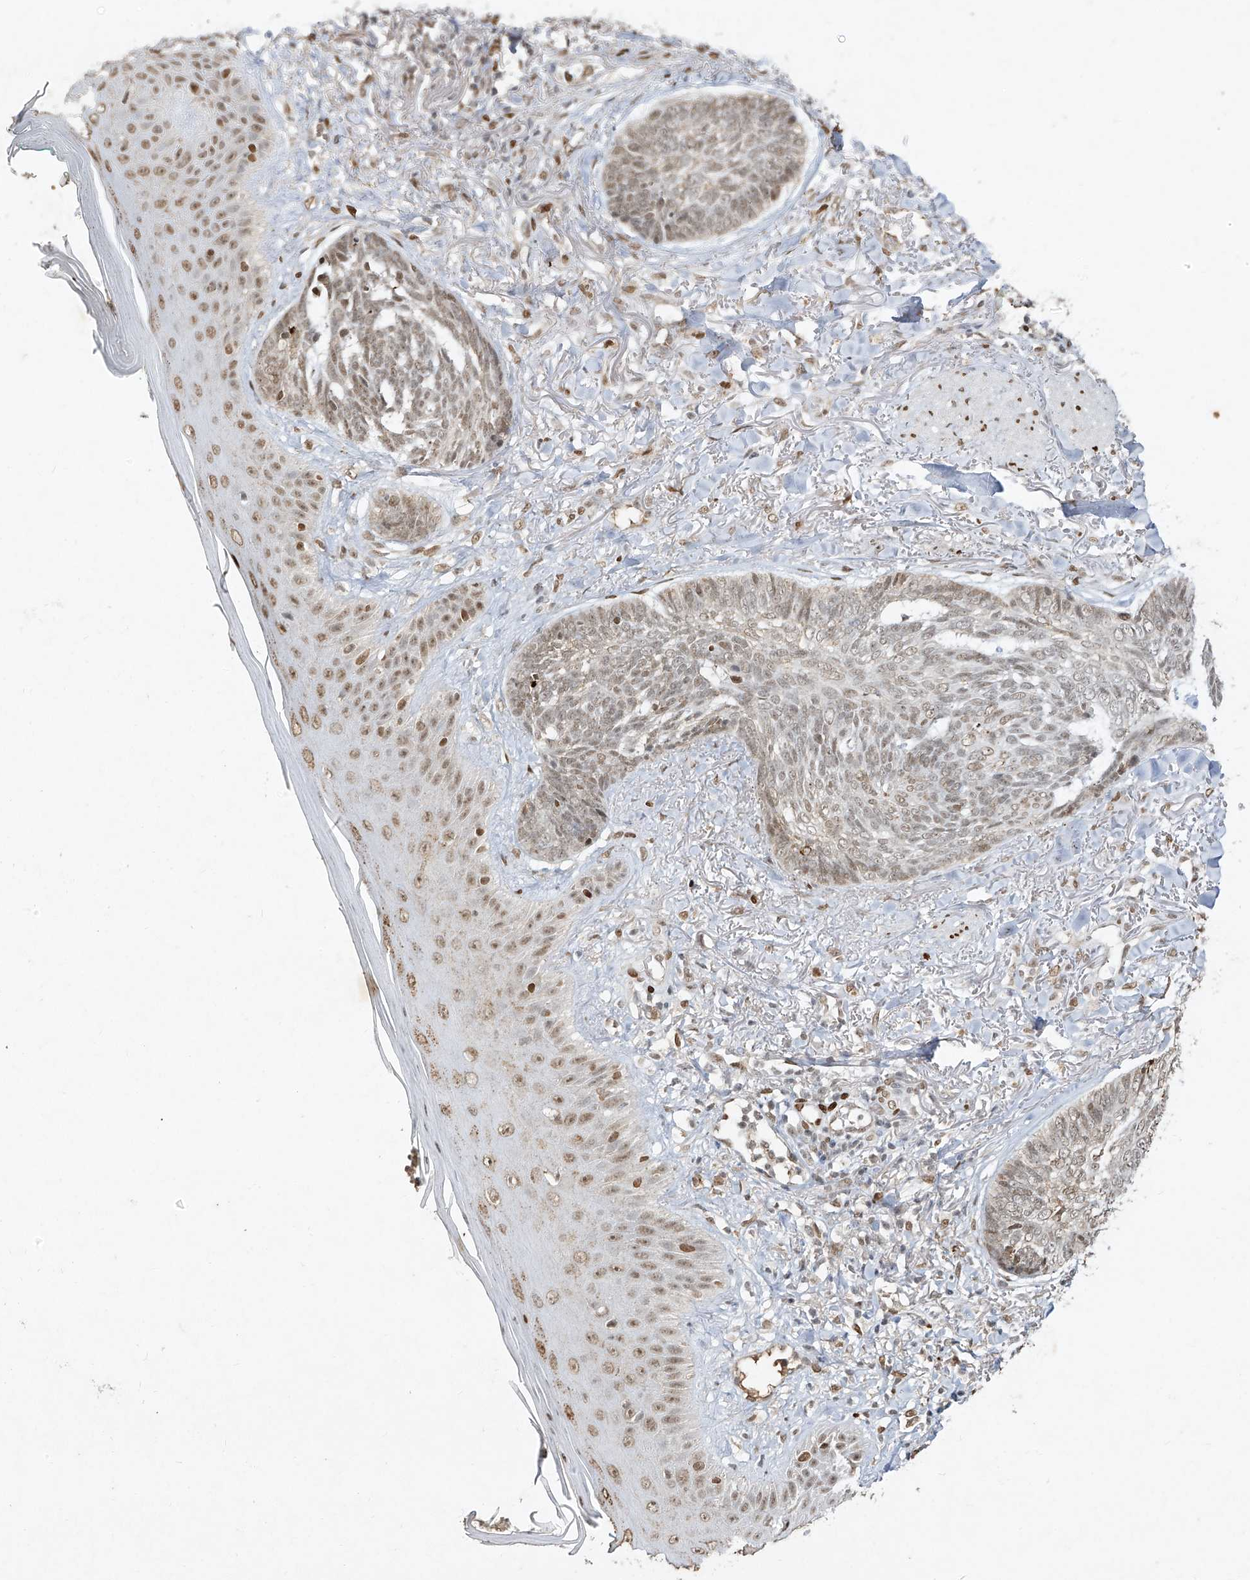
{"staining": {"intensity": "weak", "quantity": ">75%", "location": "nuclear"}, "tissue": "skin cancer", "cell_type": "Tumor cells", "image_type": "cancer", "snomed": [{"axis": "morphology", "description": "Basal cell carcinoma"}, {"axis": "topography", "description": "Skin"}], "caption": "Immunohistochemical staining of human basal cell carcinoma (skin) exhibits low levels of weak nuclear positivity in about >75% of tumor cells. (IHC, brightfield microscopy, high magnification).", "gene": "ATRIP", "patient": {"sex": "male", "age": 43}}